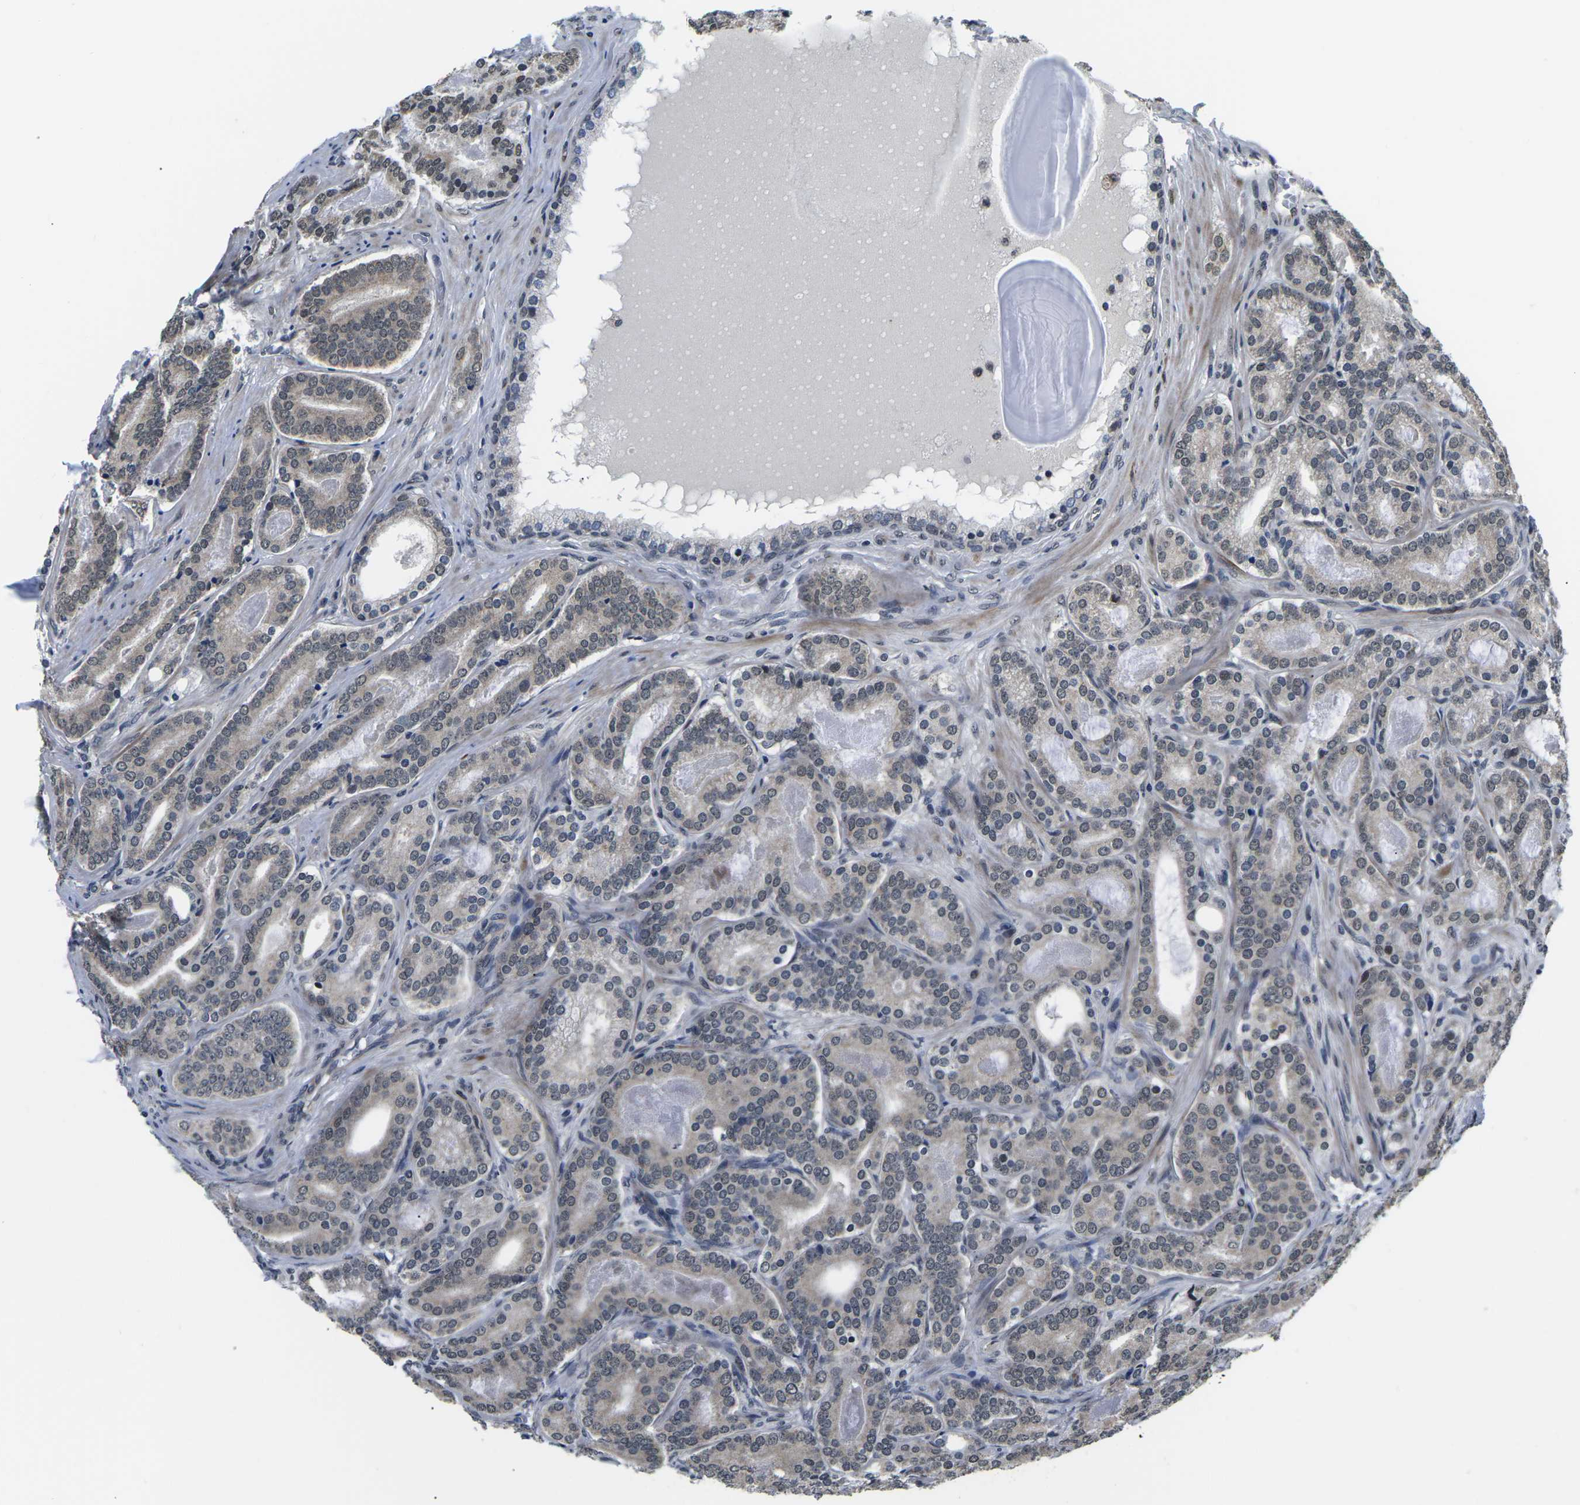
{"staining": {"intensity": "weak", "quantity": ">75%", "location": "cytoplasmic/membranous,nuclear"}, "tissue": "prostate cancer", "cell_type": "Tumor cells", "image_type": "cancer", "snomed": [{"axis": "morphology", "description": "Adenocarcinoma, High grade"}, {"axis": "topography", "description": "Prostate"}], "caption": "Protein expression analysis of human prostate cancer (adenocarcinoma (high-grade)) reveals weak cytoplasmic/membranous and nuclear staining in approximately >75% of tumor cells. (DAB (3,3'-diaminobenzidine) IHC with brightfield microscopy, high magnification).", "gene": "CCNE1", "patient": {"sex": "male", "age": 60}}